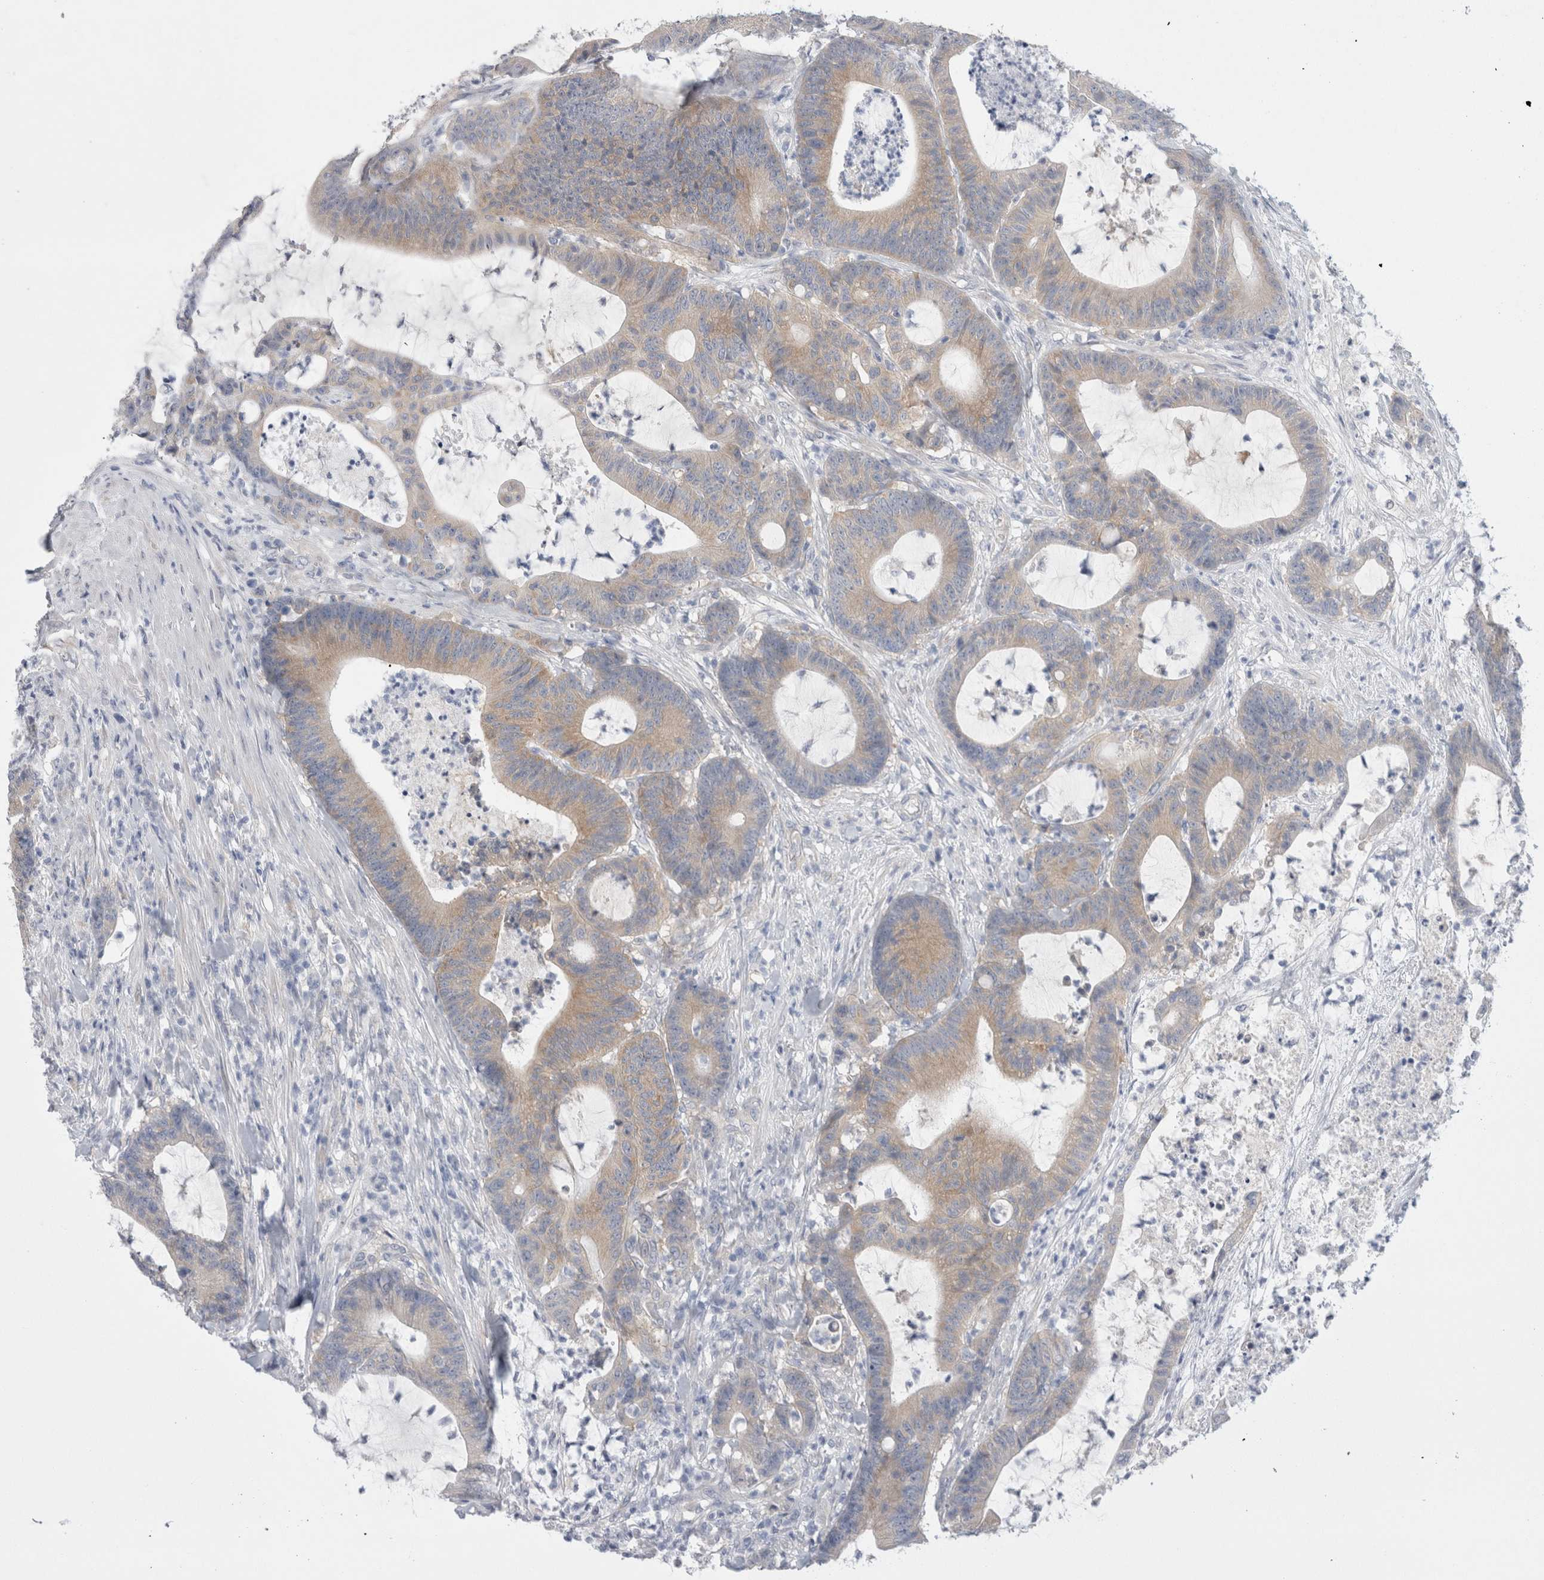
{"staining": {"intensity": "weak", "quantity": "25%-75%", "location": "cytoplasmic/membranous"}, "tissue": "colorectal cancer", "cell_type": "Tumor cells", "image_type": "cancer", "snomed": [{"axis": "morphology", "description": "Adenocarcinoma, NOS"}, {"axis": "topography", "description": "Colon"}], "caption": "Immunohistochemistry (IHC) photomicrograph of neoplastic tissue: human colorectal cancer (adenocarcinoma) stained using IHC displays low levels of weak protein expression localized specifically in the cytoplasmic/membranous of tumor cells, appearing as a cytoplasmic/membranous brown color.", "gene": "WIPF2", "patient": {"sex": "female", "age": 84}}